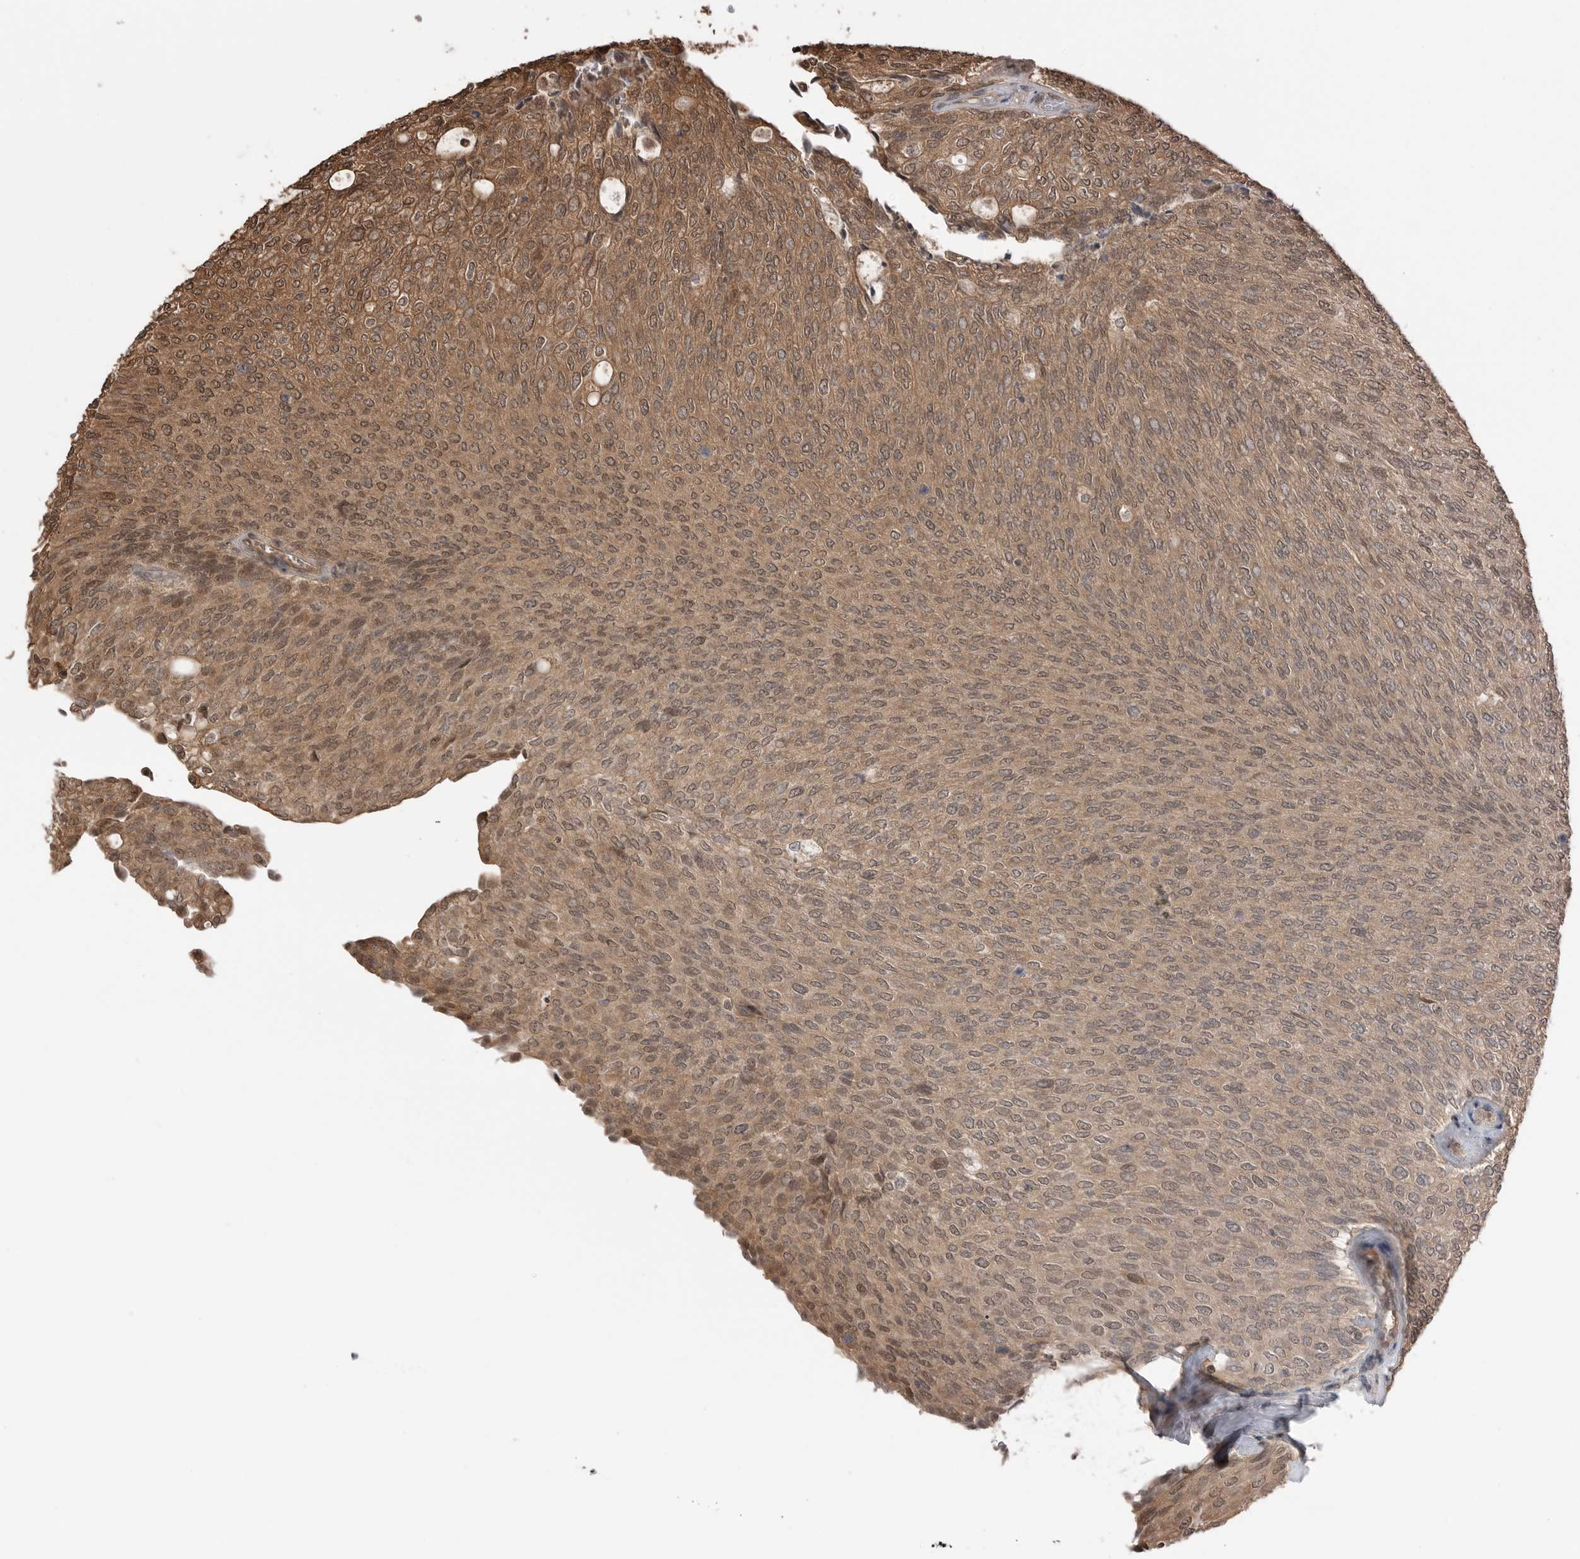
{"staining": {"intensity": "moderate", "quantity": ">75%", "location": "cytoplasmic/membranous,nuclear"}, "tissue": "urothelial cancer", "cell_type": "Tumor cells", "image_type": "cancer", "snomed": [{"axis": "morphology", "description": "Urothelial carcinoma, Low grade"}, {"axis": "topography", "description": "Urinary bladder"}], "caption": "Protein positivity by IHC reveals moderate cytoplasmic/membranous and nuclear staining in approximately >75% of tumor cells in low-grade urothelial carcinoma.", "gene": "PEAK1", "patient": {"sex": "female", "age": 79}}